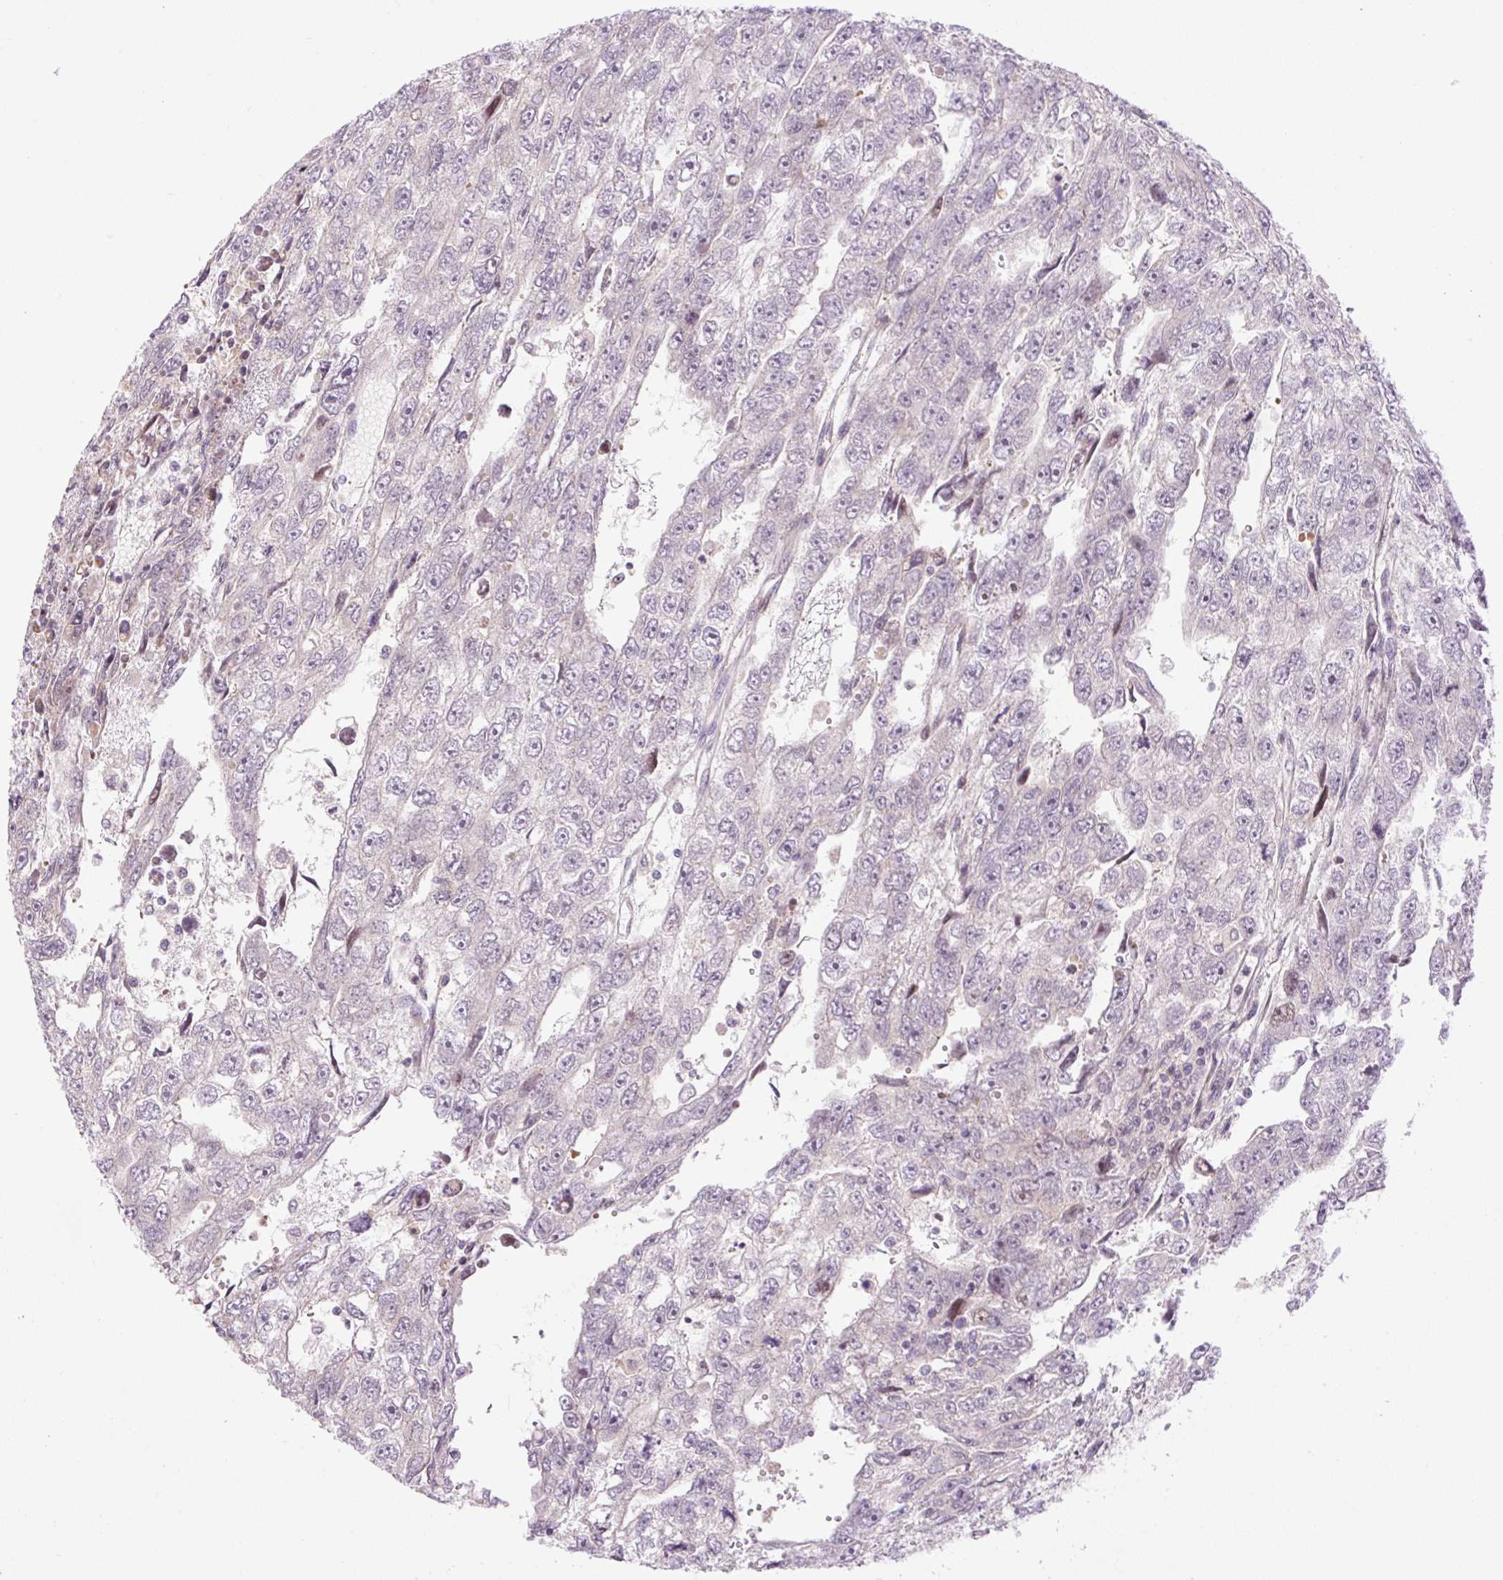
{"staining": {"intensity": "negative", "quantity": "none", "location": "none"}, "tissue": "testis cancer", "cell_type": "Tumor cells", "image_type": "cancer", "snomed": [{"axis": "morphology", "description": "Carcinoma, Embryonal, NOS"}, {"axis": "topography", "description": "Testis"}], "caption": "IHC of testis cancer reveals no expression in tumor cells.", "gene": "ZNF394", "patient": {"sex": "male", "age": 20}}